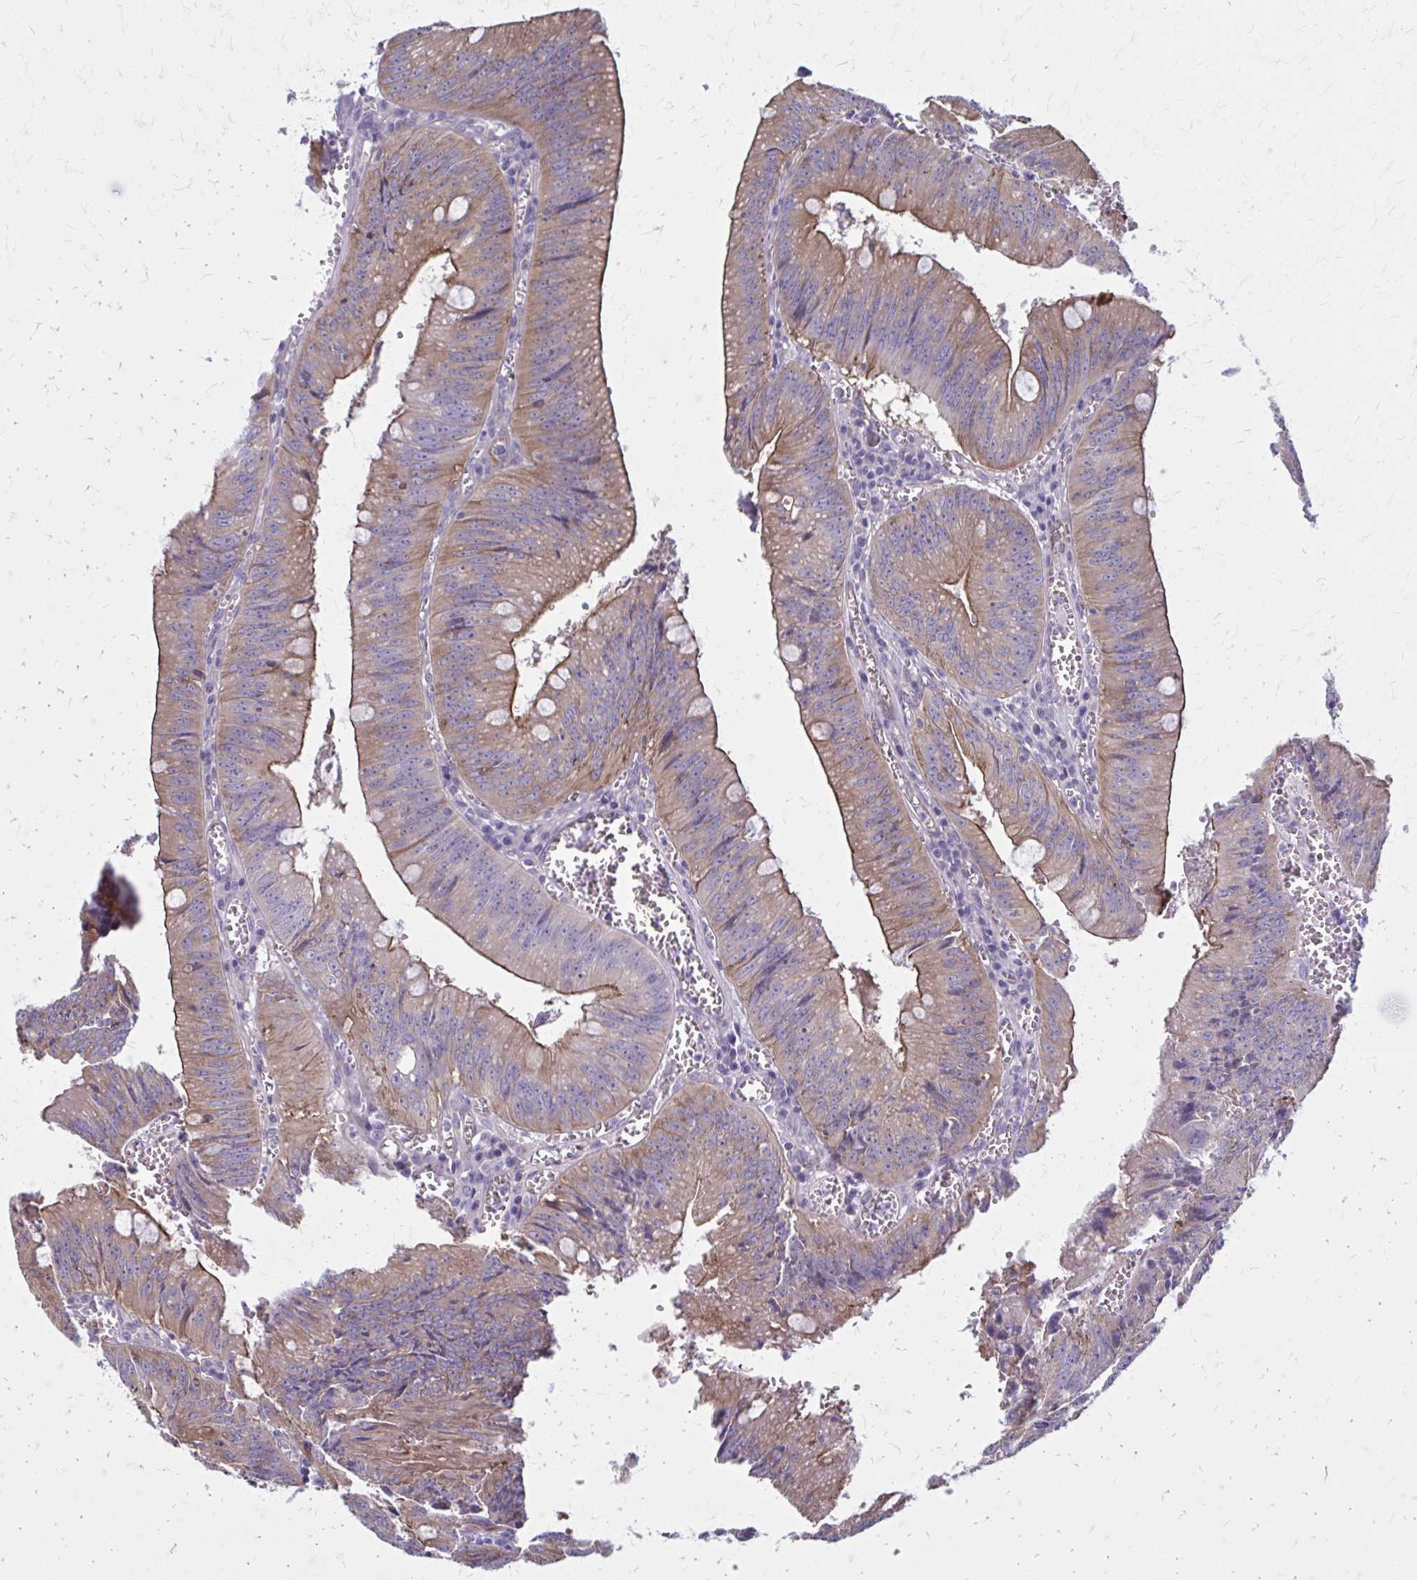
{"staining": {"intensity": "moderate", "quantity": ">75%", "location": "cytoplasmic/membranous"}, "tissue": "colorectal cancer", "cell_type": "Tumor cells", "image_type": "cancer", "snomed": [{"axis": "morphology", "description": "Adenocarcinoma, NOS"}, {"axis": "topography", "description": "Rectum"}], "caption": "Colorectal cancer stained with a brown dye reveals moderate cytoplasmic/membranous positive expression in approximately >75% of tumor cells.", "gene": "ZDHHC7", "patient": {"sex": "female", "age": 81}}